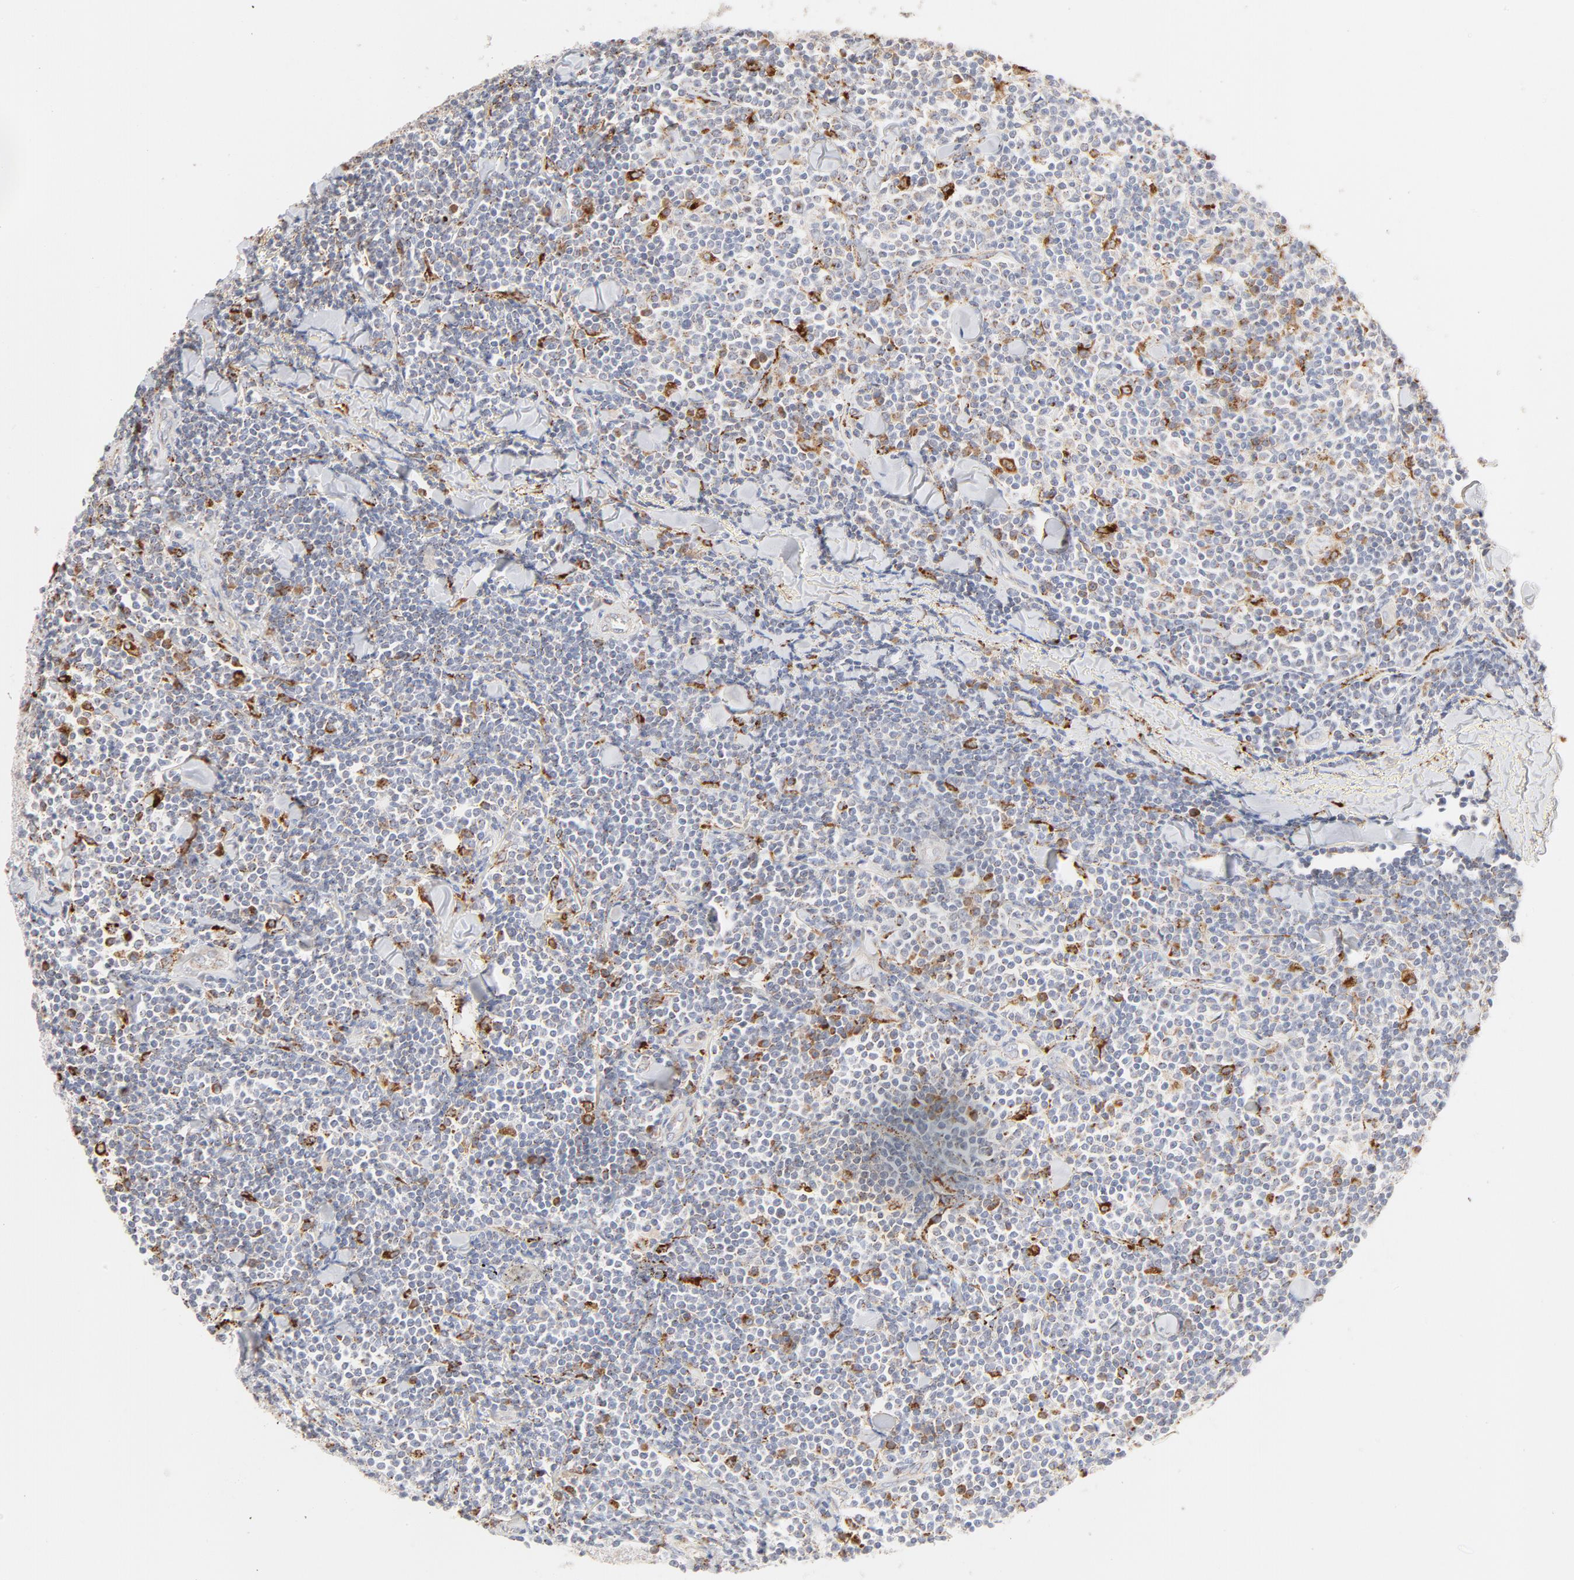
{"staining": {"intensity": "moderate", "quantity": "<25%", "location": "cytoplasmic/membranous"}, "tissue": "lymphoma", "cell_type": "Tumor cells", "image_type": "cancer", "snomed": [{"axis": "morphology", "description": "Malignant lymphoma, non-Hodgkin's type, Low grade"}, {"axis": "topography", "description": "Soft tissue"}], "caption": "Lymphoma tissue exhibits moderate cytoplasmic/membranous expression in approximately <25% of tumor cells", "gene": "CTSH", "patient": {"sex": "male", "age": 92}}